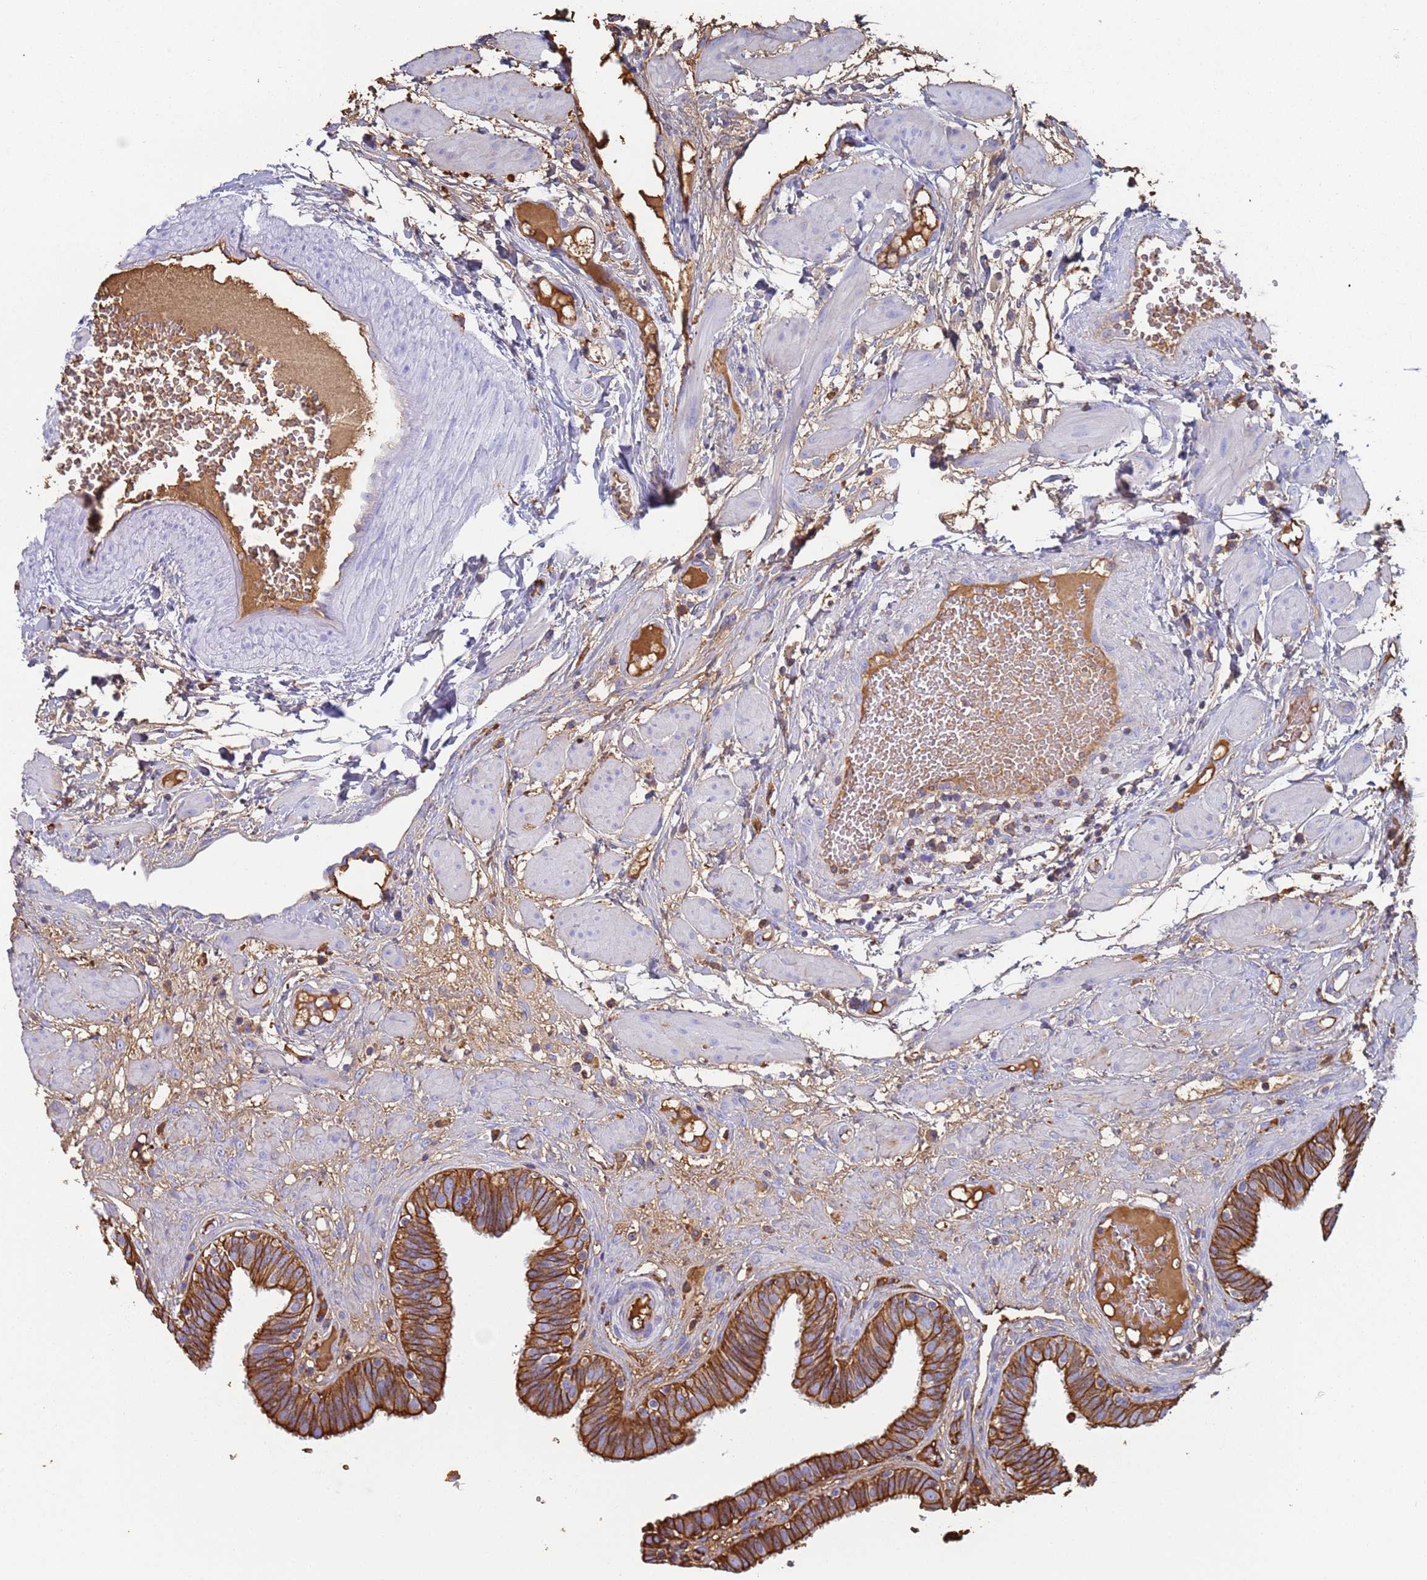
{"staining": {"intensity": "strong", "quantity": ">75%", "location": "cytoplasmic/membranous"}, "tissue": "fallopian tube", "cell_type": "Glandular cells", "image_type": "normal", "snomed": [{"axis": "morphology", "description": "Normal tissue, NOS"}, {"axis": "topography", "description": "Fallopian tube"}, {"axis": "topography", "description": "Placenta"}], "caption": "Strong cytoplasmic/membranous expression for a protein is present in approximately >75% of glandular cells of benign fallopian tube using immunohistochemistry.", "gene": "CYSLTR2", "patient": {"sex": "female", "age": 32}}